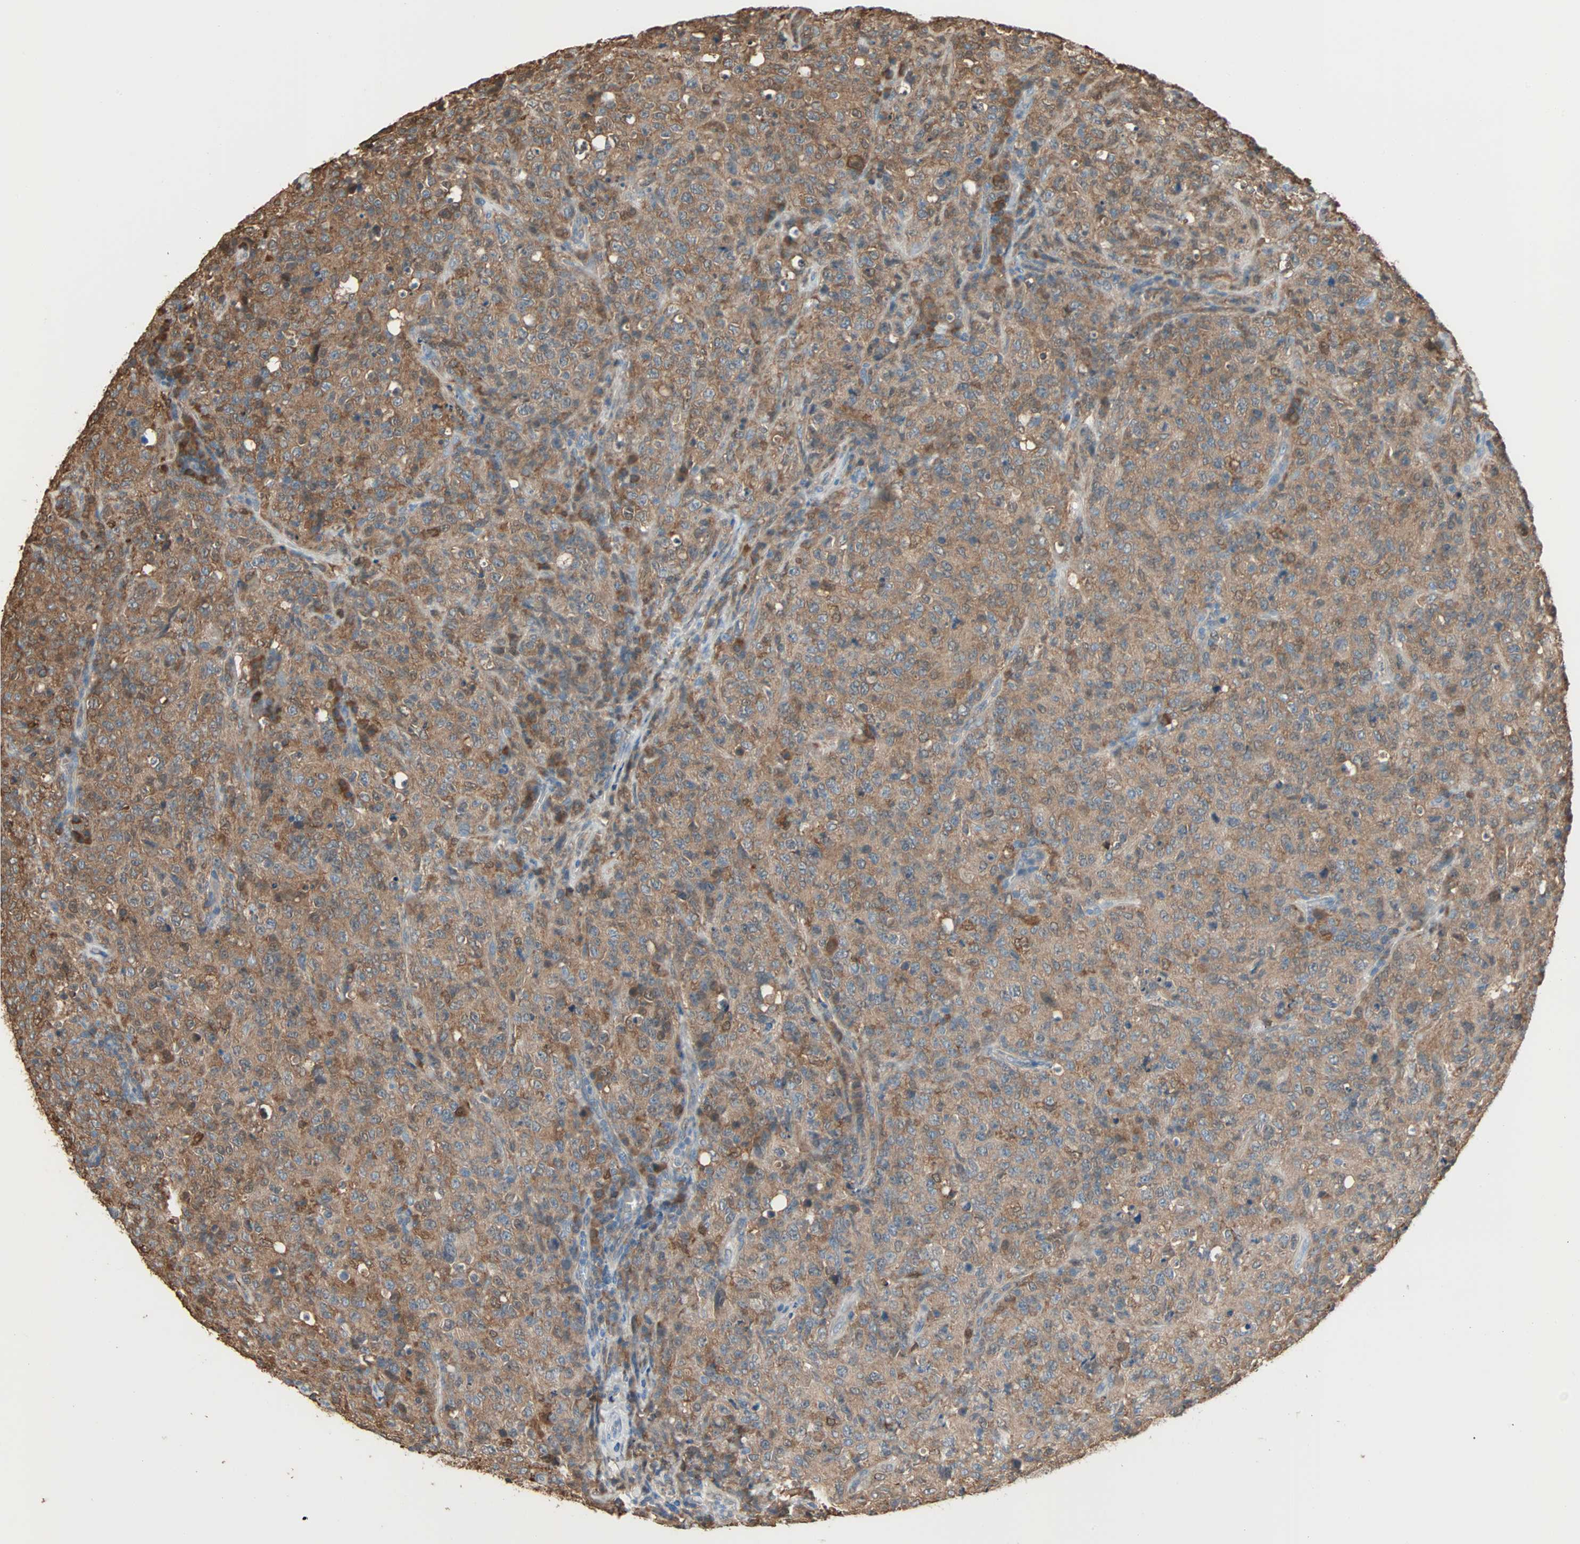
{"staining": {"intensity": "moderate", "quantity": ">75%", "location": "cytoplasmic/membranous"}, "tissue": "lymphoma", "cell_type": "Tumor cells", "image_type": "cancer", "snomed": [{"axis": "morphology", "description": "Malignant lymphoma, non-Hodgkin's type, High grade"}, {"axis": "topography", "description": "Tonsil"}], "caption": "Moderate cytoplasmic/membranous staining for a protein is present in approximately >75% of tumor cells of lymphoma using immunohistochemistry.", "gene": "PRDX1", "patient": {"sex": "female", "age": 36}}